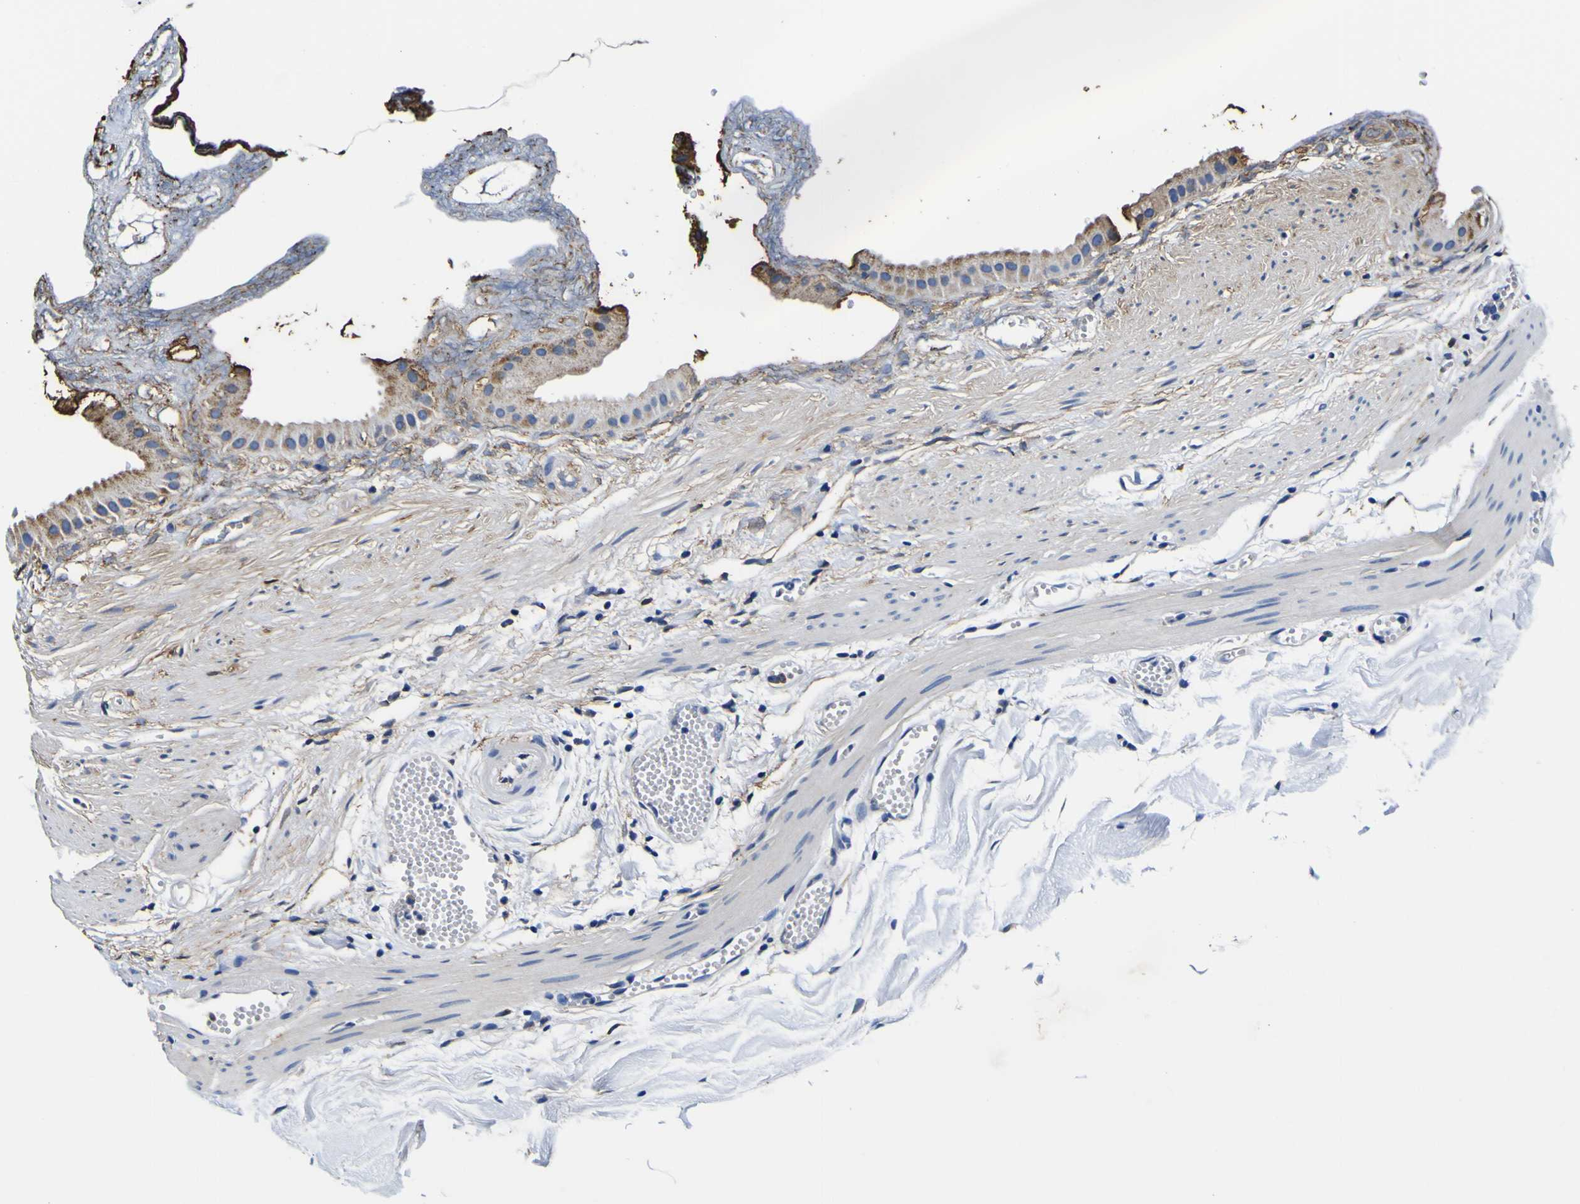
{"staining": {"intensity": "moderate", "quantity": "<25%", "location": "cytoplasmic/membranous"}, "tissue": "gallbladder", "cell_type": "Glandular cells", "image_type": "normal", "snomed": [{"axis": "morphology", "description": "Normal tissue, NOS"}, {"axis": "topography", "description": "Gallbladder"}], "caption": "Immunohistochemical staining of normal human gallbladder displays low levels of moderate cytoplasmic/membranous positivity in about <25% of glandular cells.", "gene": "PXDN", "patient": {"sex": "female", "age": 64}}